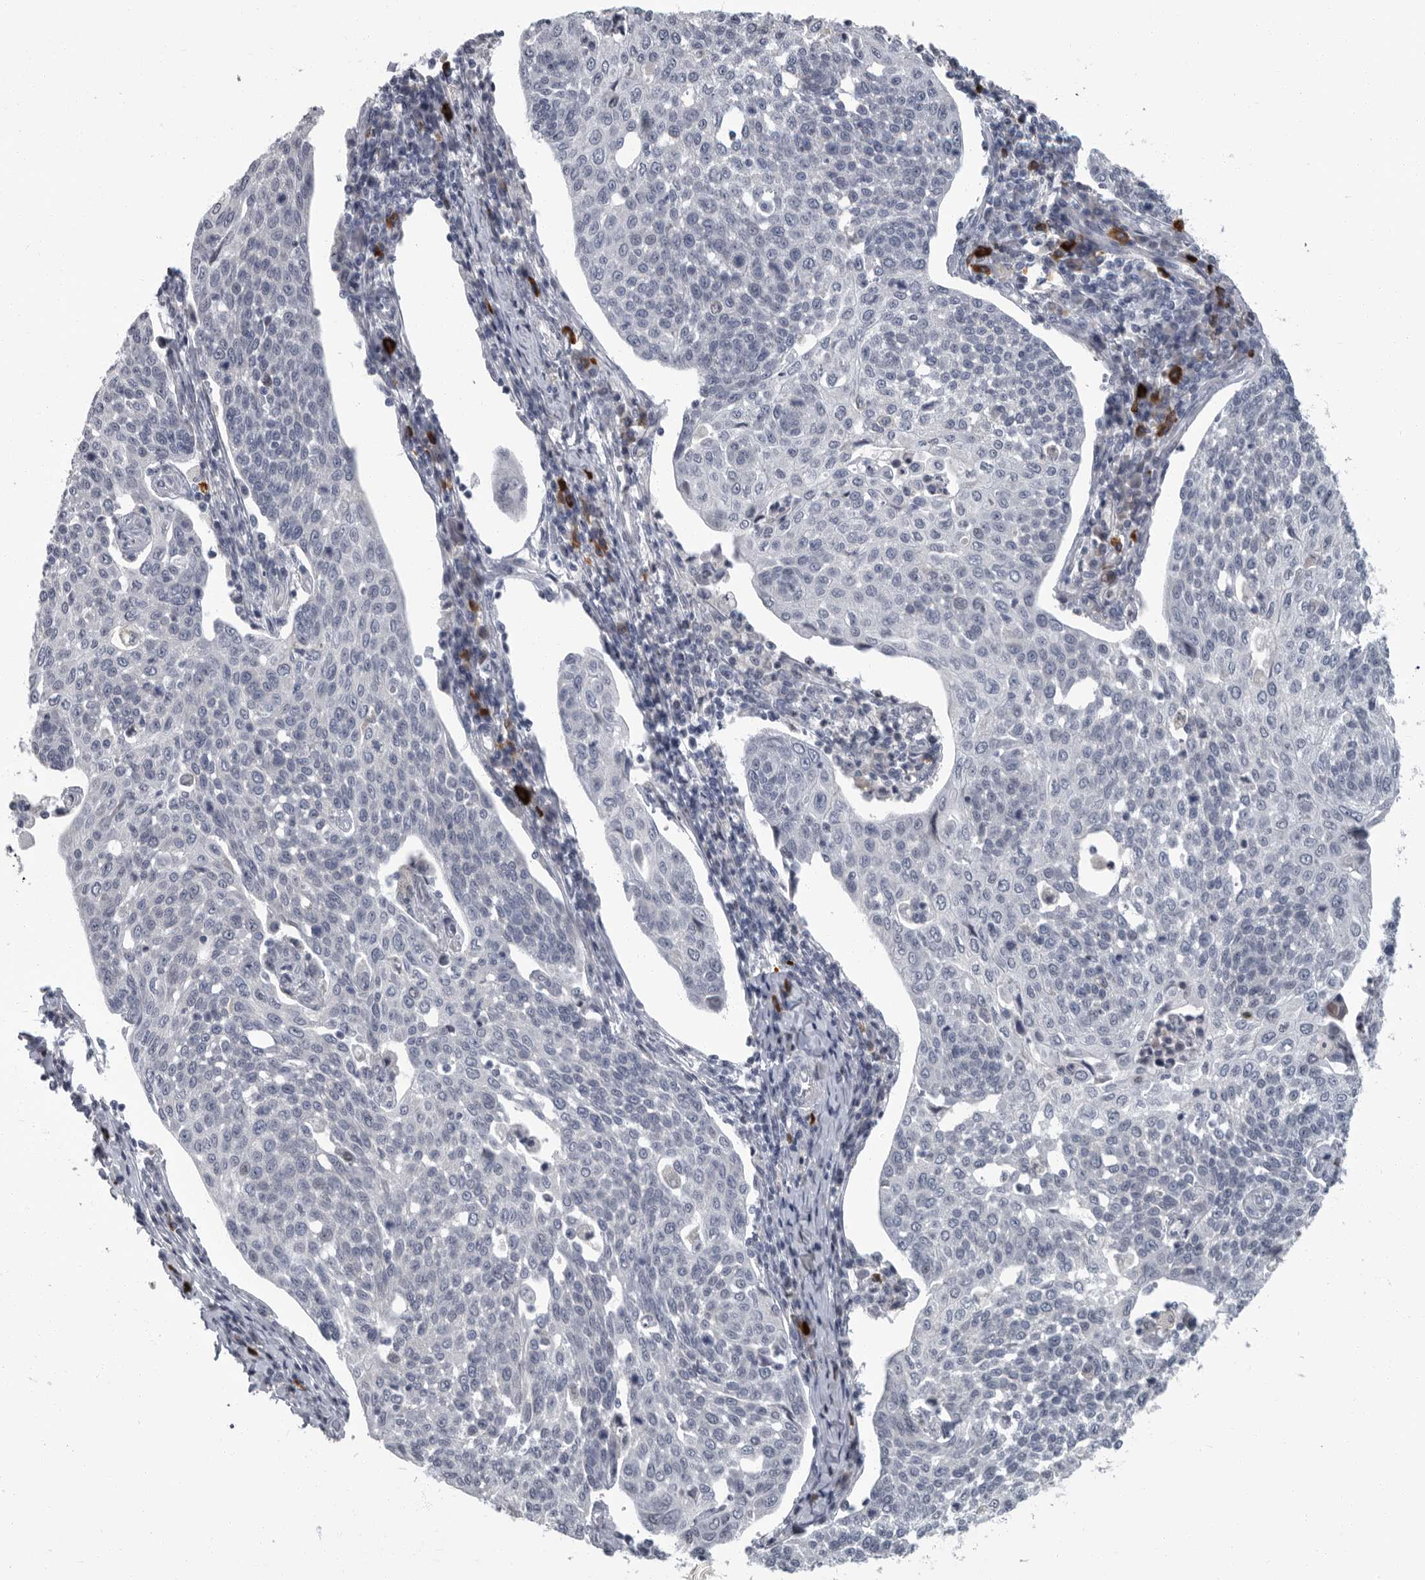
{"staining": {"intensity": "negative", "quantity": "none", "location": "none"}, "tissue": "cervical cancer", "cell_type": "Tumor cells", "image_type": "cancer", "snomed": [{"axis": "morphology", "description": "Squamous cell carcinoma, NOS"}, {"axis": "topography", "description": "Cervix"}], "caption": "A micrograph of human cervical cancer is negative for staining in tumor cells.", "gene": "SLC25A39", "patient": {"sex": "female", "age": 34}}